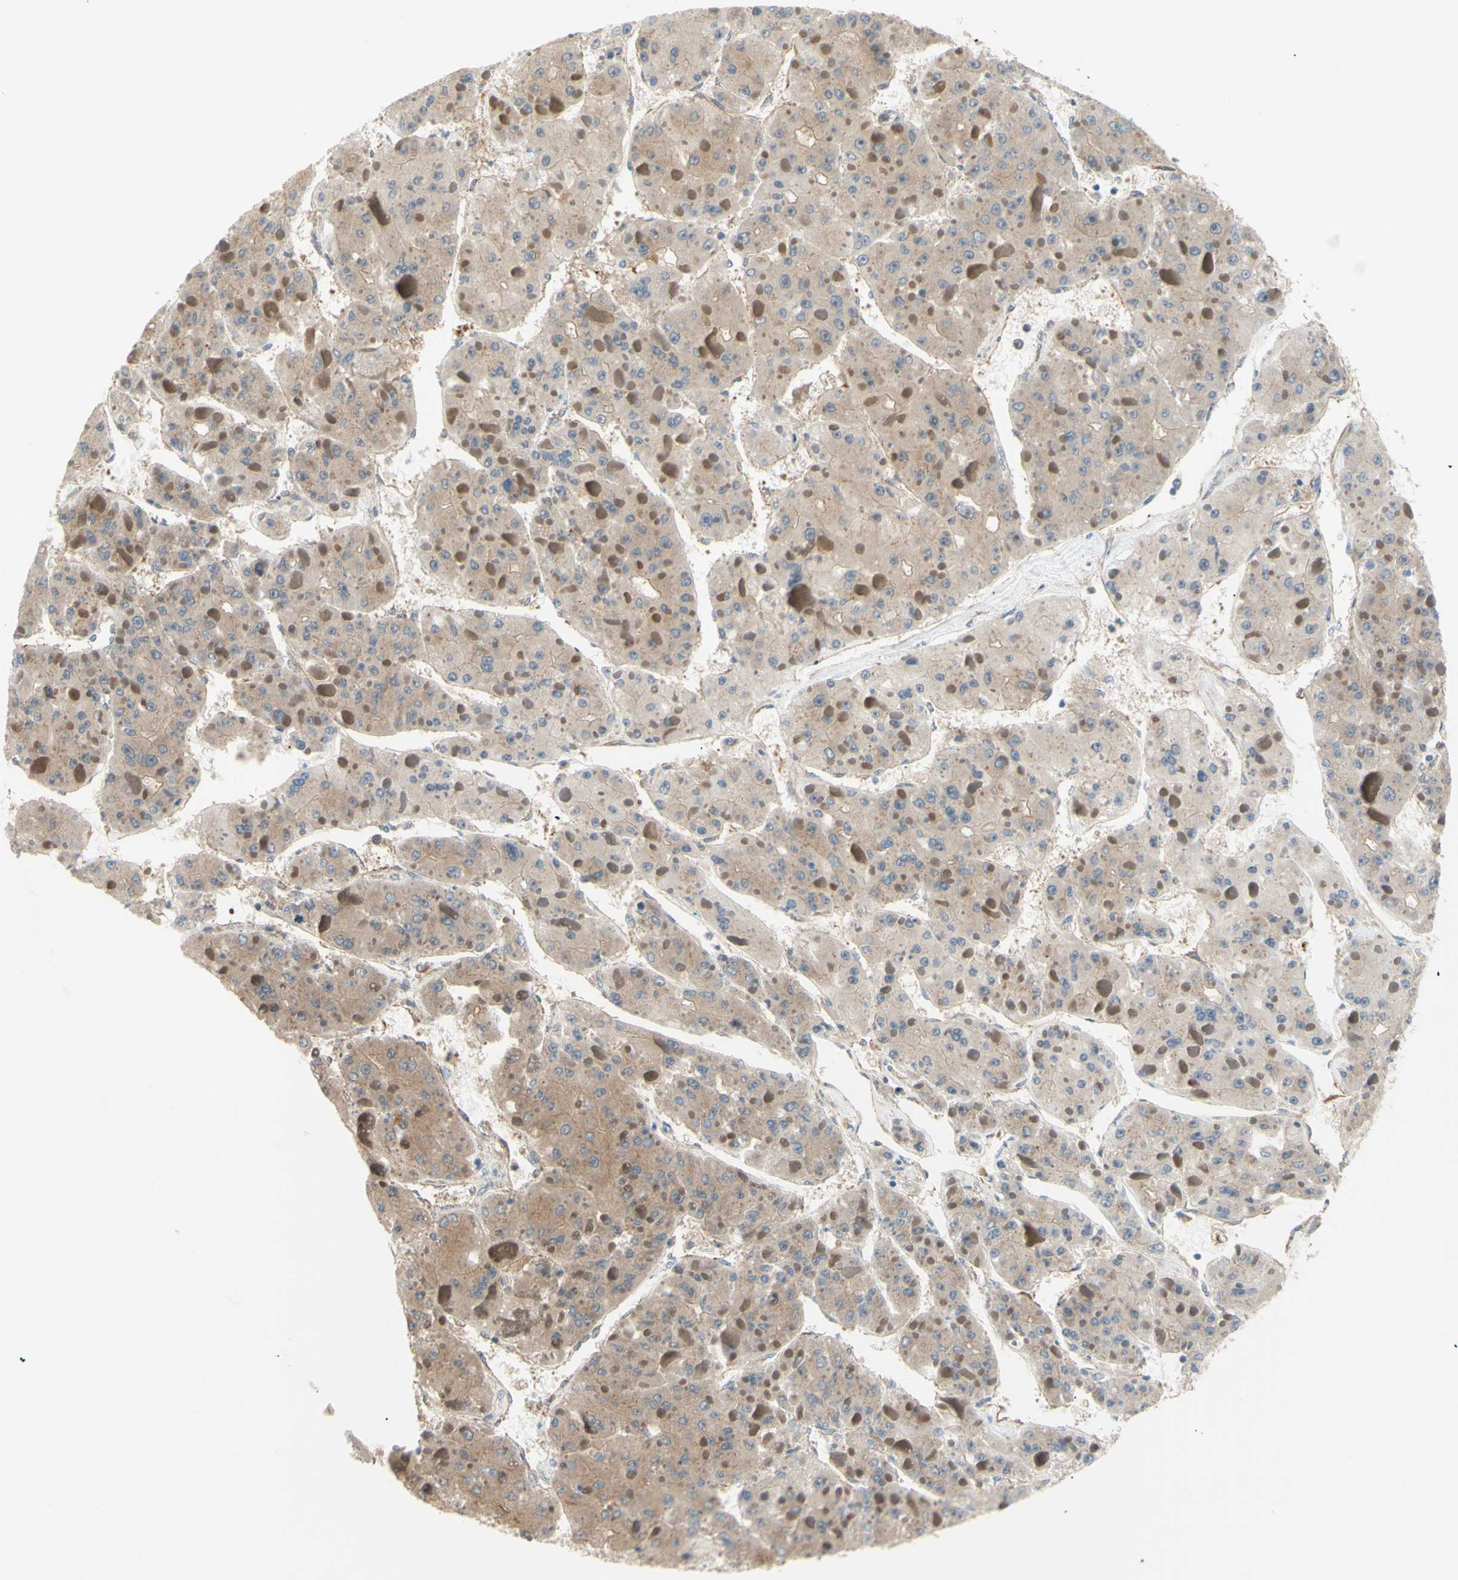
{"staining": {"intensity": "moderate", "quantity": ">75%", "location": "cytoplasmic/membranous"}, "tissue": "liver cancer", "cell_type": "Tumor cells", "image_type": "cancer", "snomed": [{"axis": "morphology", "description": "Carcinoma, Hepatocellular, NOS"}, {"axis": "topography", "description": "Liver"}], "caption": "Moderate cytoplasmic/membranous protein staining is present in about >75% of tumor cells in liver cancer (hepatocellular carcinoma). Using DAB (brown) and hematoxylin (blue) stains, captured at high magnification using brightfield microscopy.", "gene": "DYNLRB1", "patient": {"sex": "female", "age": 73}}